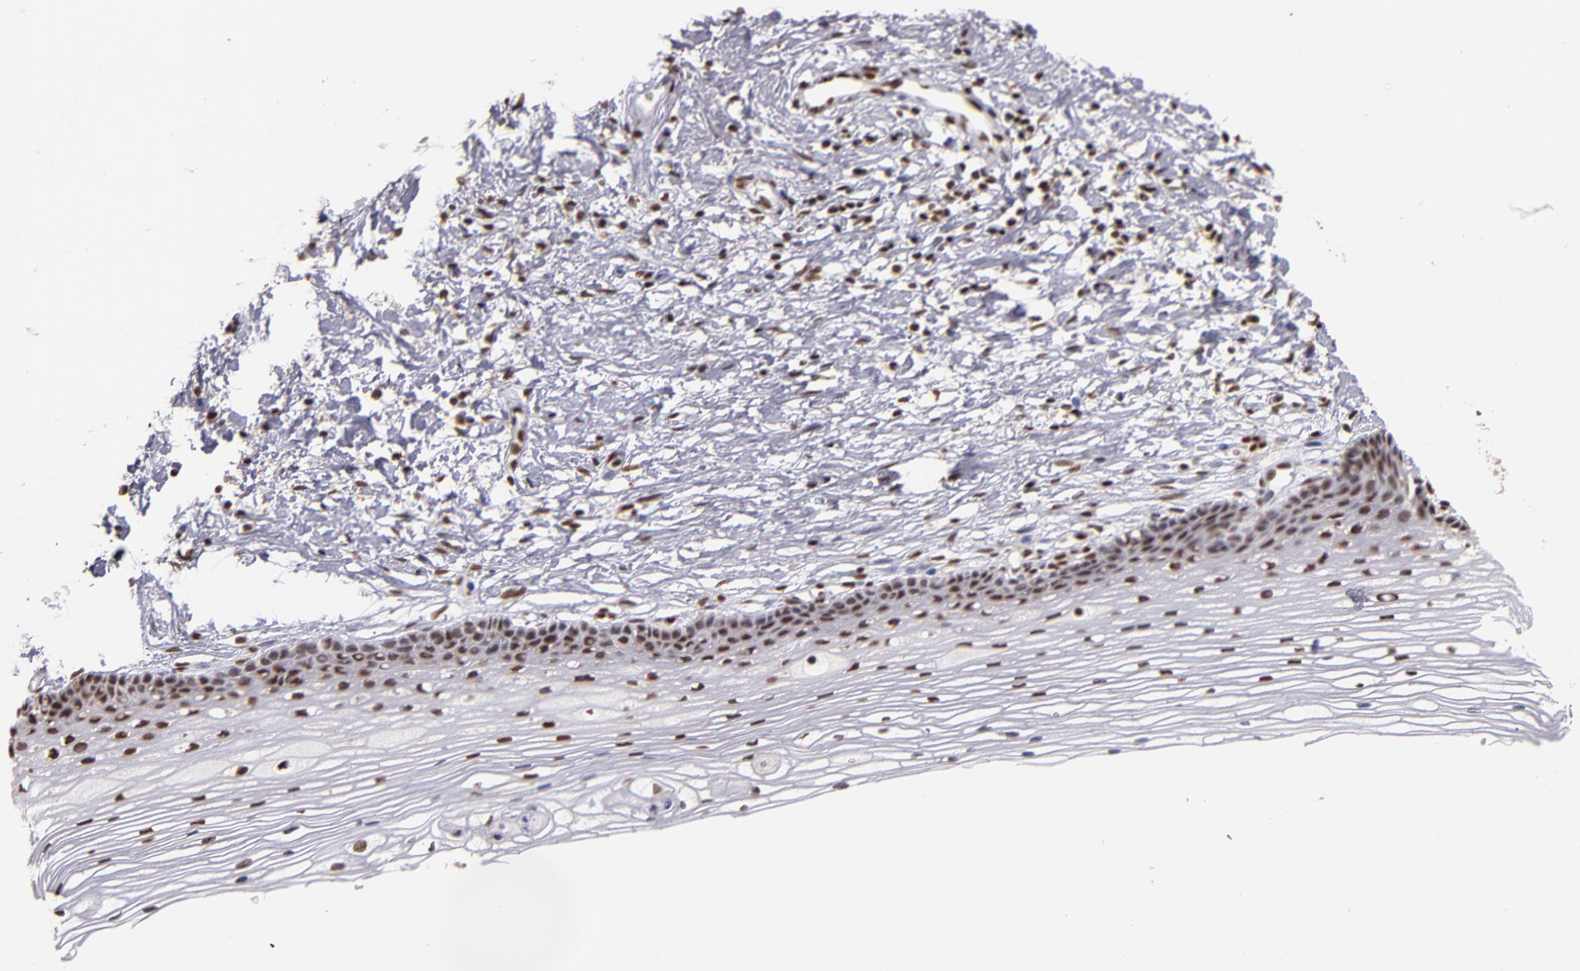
{"staining": {"intensity": "moderate", "quantity": ">75%", "location": "nuclear"}, "tissue": "cervix", "cell_type": "Glandular cells", "image_type": "normal", "snomed": [{"axis": "morphology", "description": "Normal tissue, NOS"}, {"axis": "topography", "description": "Cervix"}], "caption": "Cervix stained with immunohistochemistry (IHC) shows moderate nuclear staining in approximately >75% of glandular cells.", "gene": "SP1", "patient": {"sex": "female", "age": 77}}